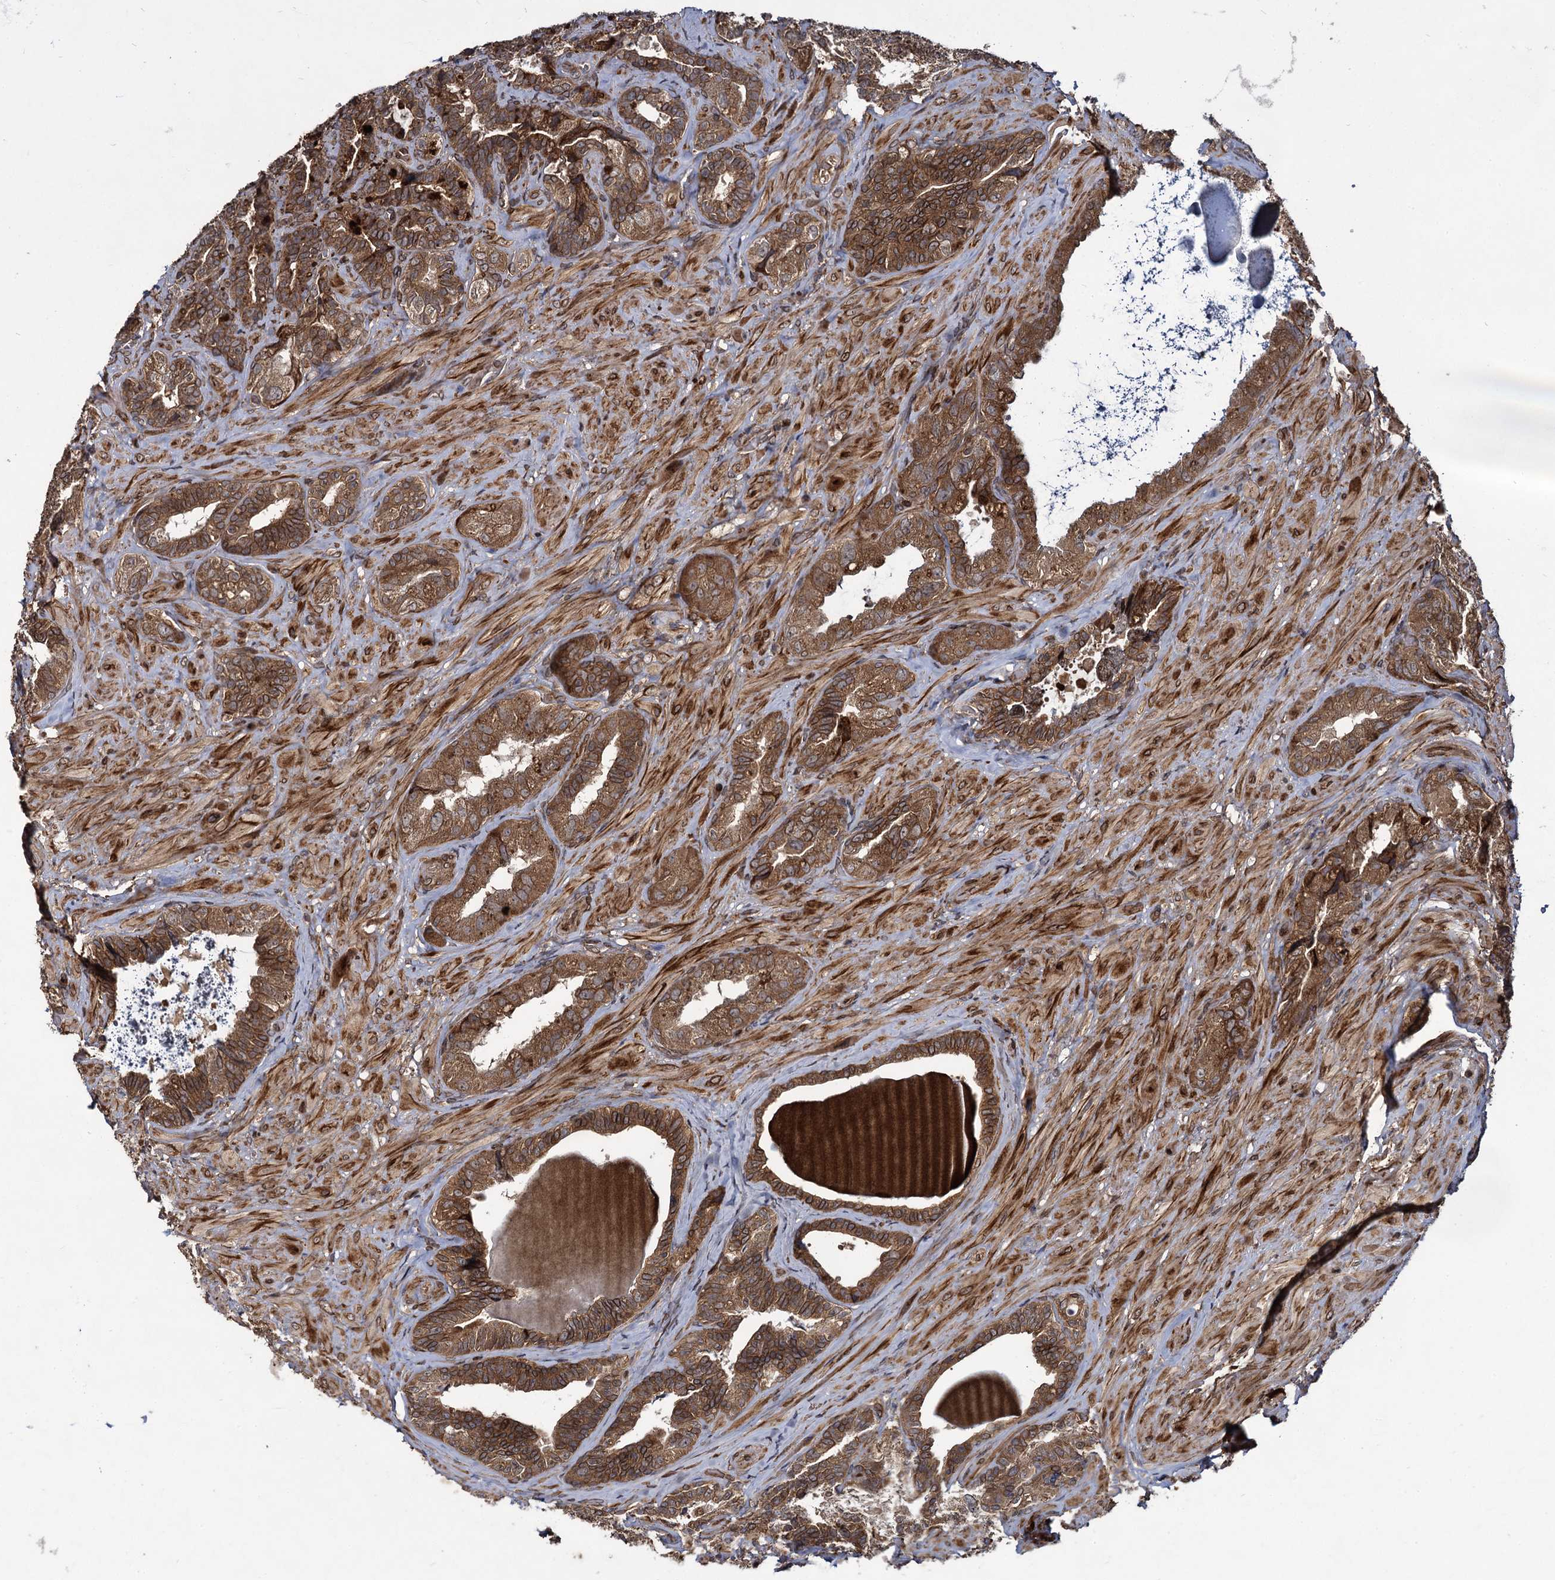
{"staining": {"intensity": "strong", "quantity": ">75%", "location": "cytoplasmic/membranous"}, "tissue": "seminal vesicle", "cell_type": "Glandular cells", "image_type": "normal", "snomed": [{"axis": "morphology", "description": "Normal tissue, NOS"}, {"axis": "topography", "description": "Prostate and seminal vesicle, NOS"}, {"axis": "topography", "description": "Prostate"}, {"axis": "topography", "description": "Seminal veicle"}], "caption": "A high amount of strong cytoplasmic/membranous positivity is identified in about >75% of glandular cells in benign seminal vesicle.", "gene": "DCP1B", "patient": {"sex": "male", "age": 67}}